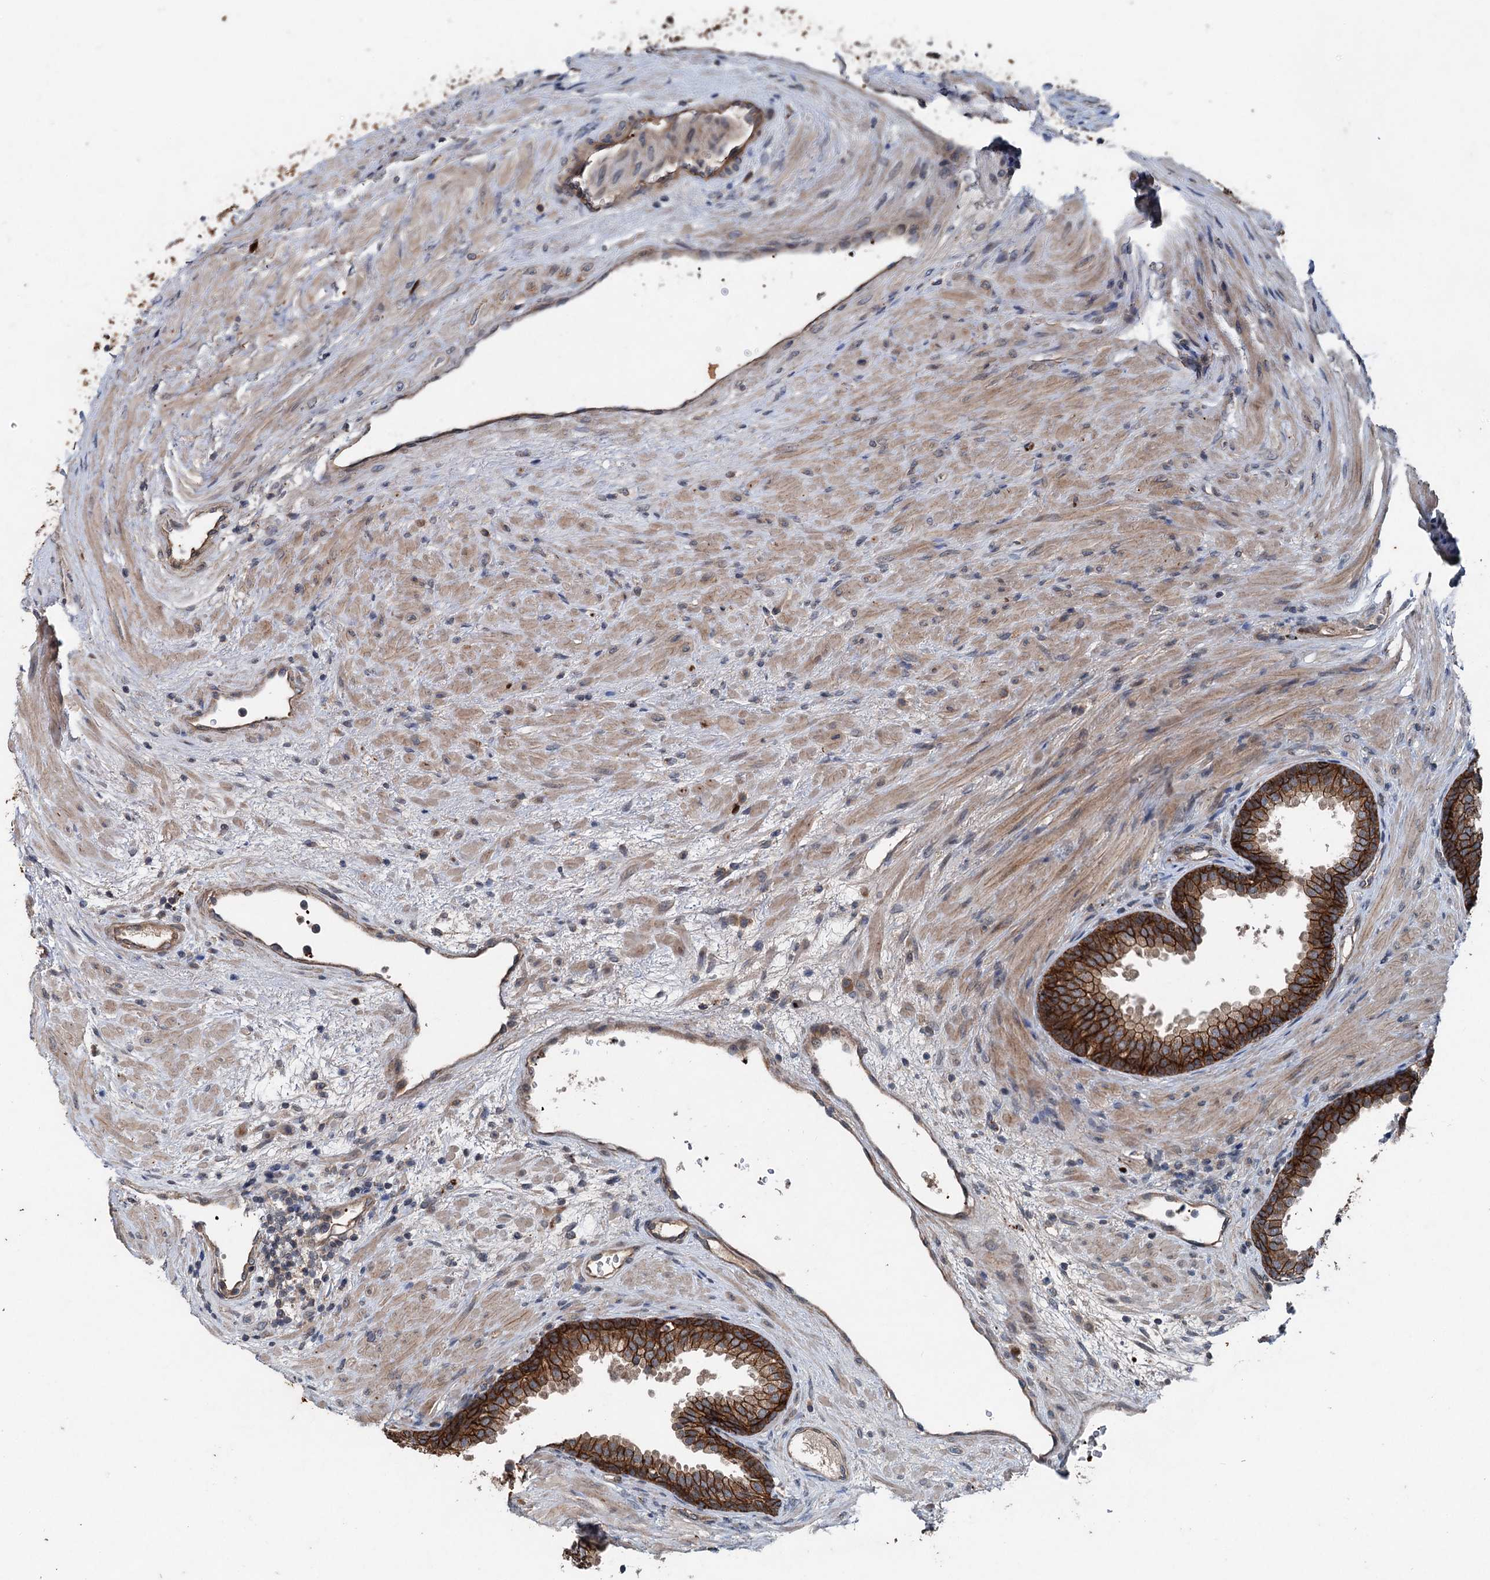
{"staining": {"intensity": "strong", "quantity": ">75%", "location": "cytoplasmic/membranous"}, "tissue": "prostate", "cell_type": "Glandular cells", "image_type": "normal", "snomed": [{"axis": "morphology", "description": "Normal tissue, NOS"}, {"axis": "topography", "description": "Prostate"}], "caption": "Prostate stained with DAB (3,3'-diaminobenzidine) immunohistochemistry shows high levels of strong cytoplasmic/membranous expression in about >75% of glandular cells.", "gene": "N4BP2L2", "patient": {"sex": "male", "age": 76}}